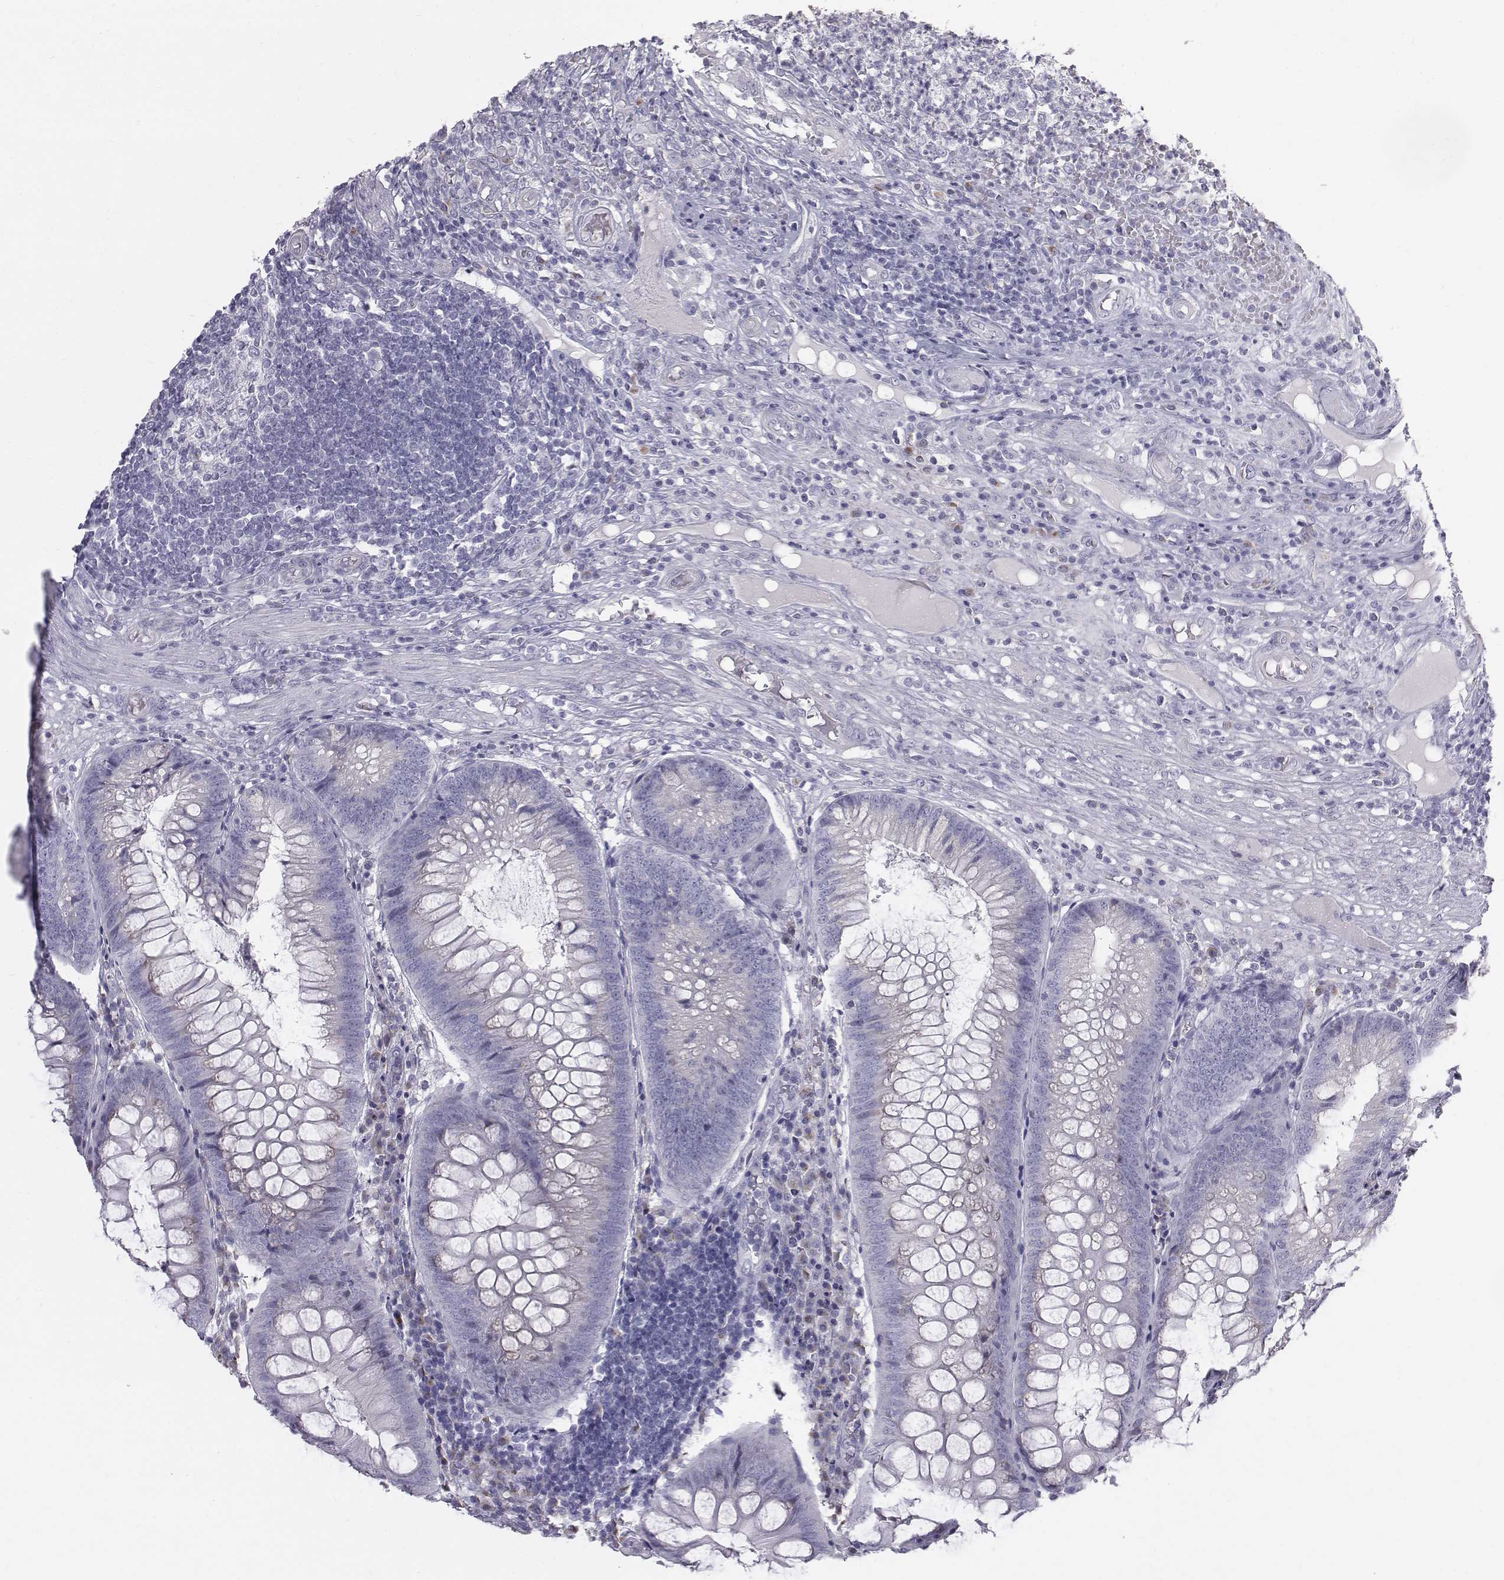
{"staining": {"intensity": "negative", "quantity": "none", "location": "none"}, "tissue": "appendix", "cell_type": "Glandular cells", "image_type": "normal", "snomed": [{"axis": "morphology", "description": "Normal tissue, NOS"}, {"axis": "morphology", "description": "Inflammation, NOS"}, {"axis": "topography", "description": "Appendix"}], "caption": "Immunohistochemical staining of unremarkable appendix demonstrates no significant staining in glandular cells.", "gene": "C6orf58", "patient": {"sex": "male", "age": 16}}